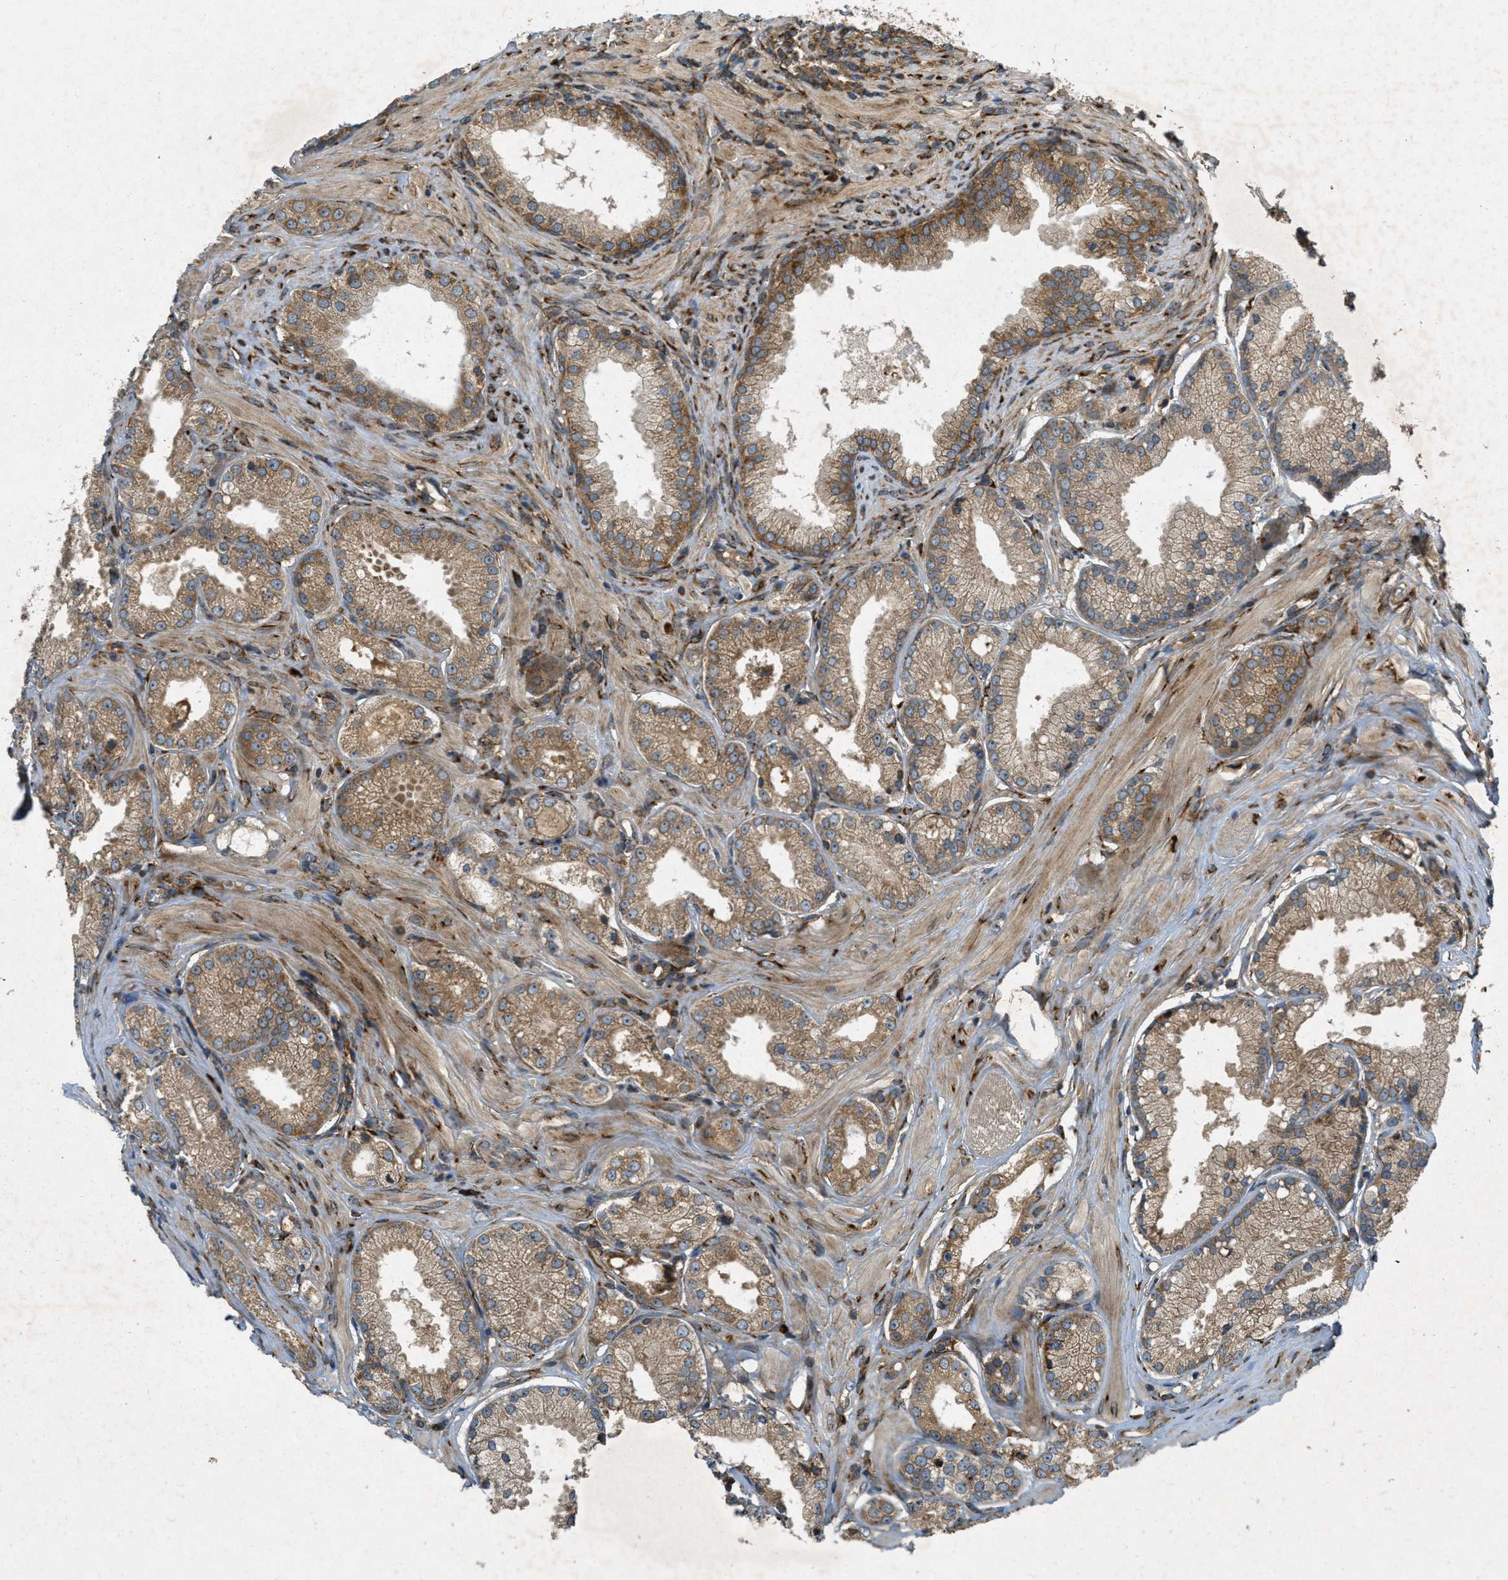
{"staining": {"intensity": "moderate", "quantity": ">75%", "location": "cytoplasmic/membranous"}, "tissue": "prostate cancer", "cell_type": "Tumor cells", "image_type": "cancer", "snomed": [{"axis": "morphology", "description": "Adenocarcinoma, Low grade"}, {"axis": "topography", "description": "Prostate"}], "caption": "An immunohistochemistry histopathology image of neoplastic tissue is shown. Protein staining in brown highlights moderate cytoplasmic/membranous positivity in prostate cancer (low-grade adenocarcinoma) within tumor cells.", "gene": "PCDH18", "patient": {"sex": "male", "age": 57}}